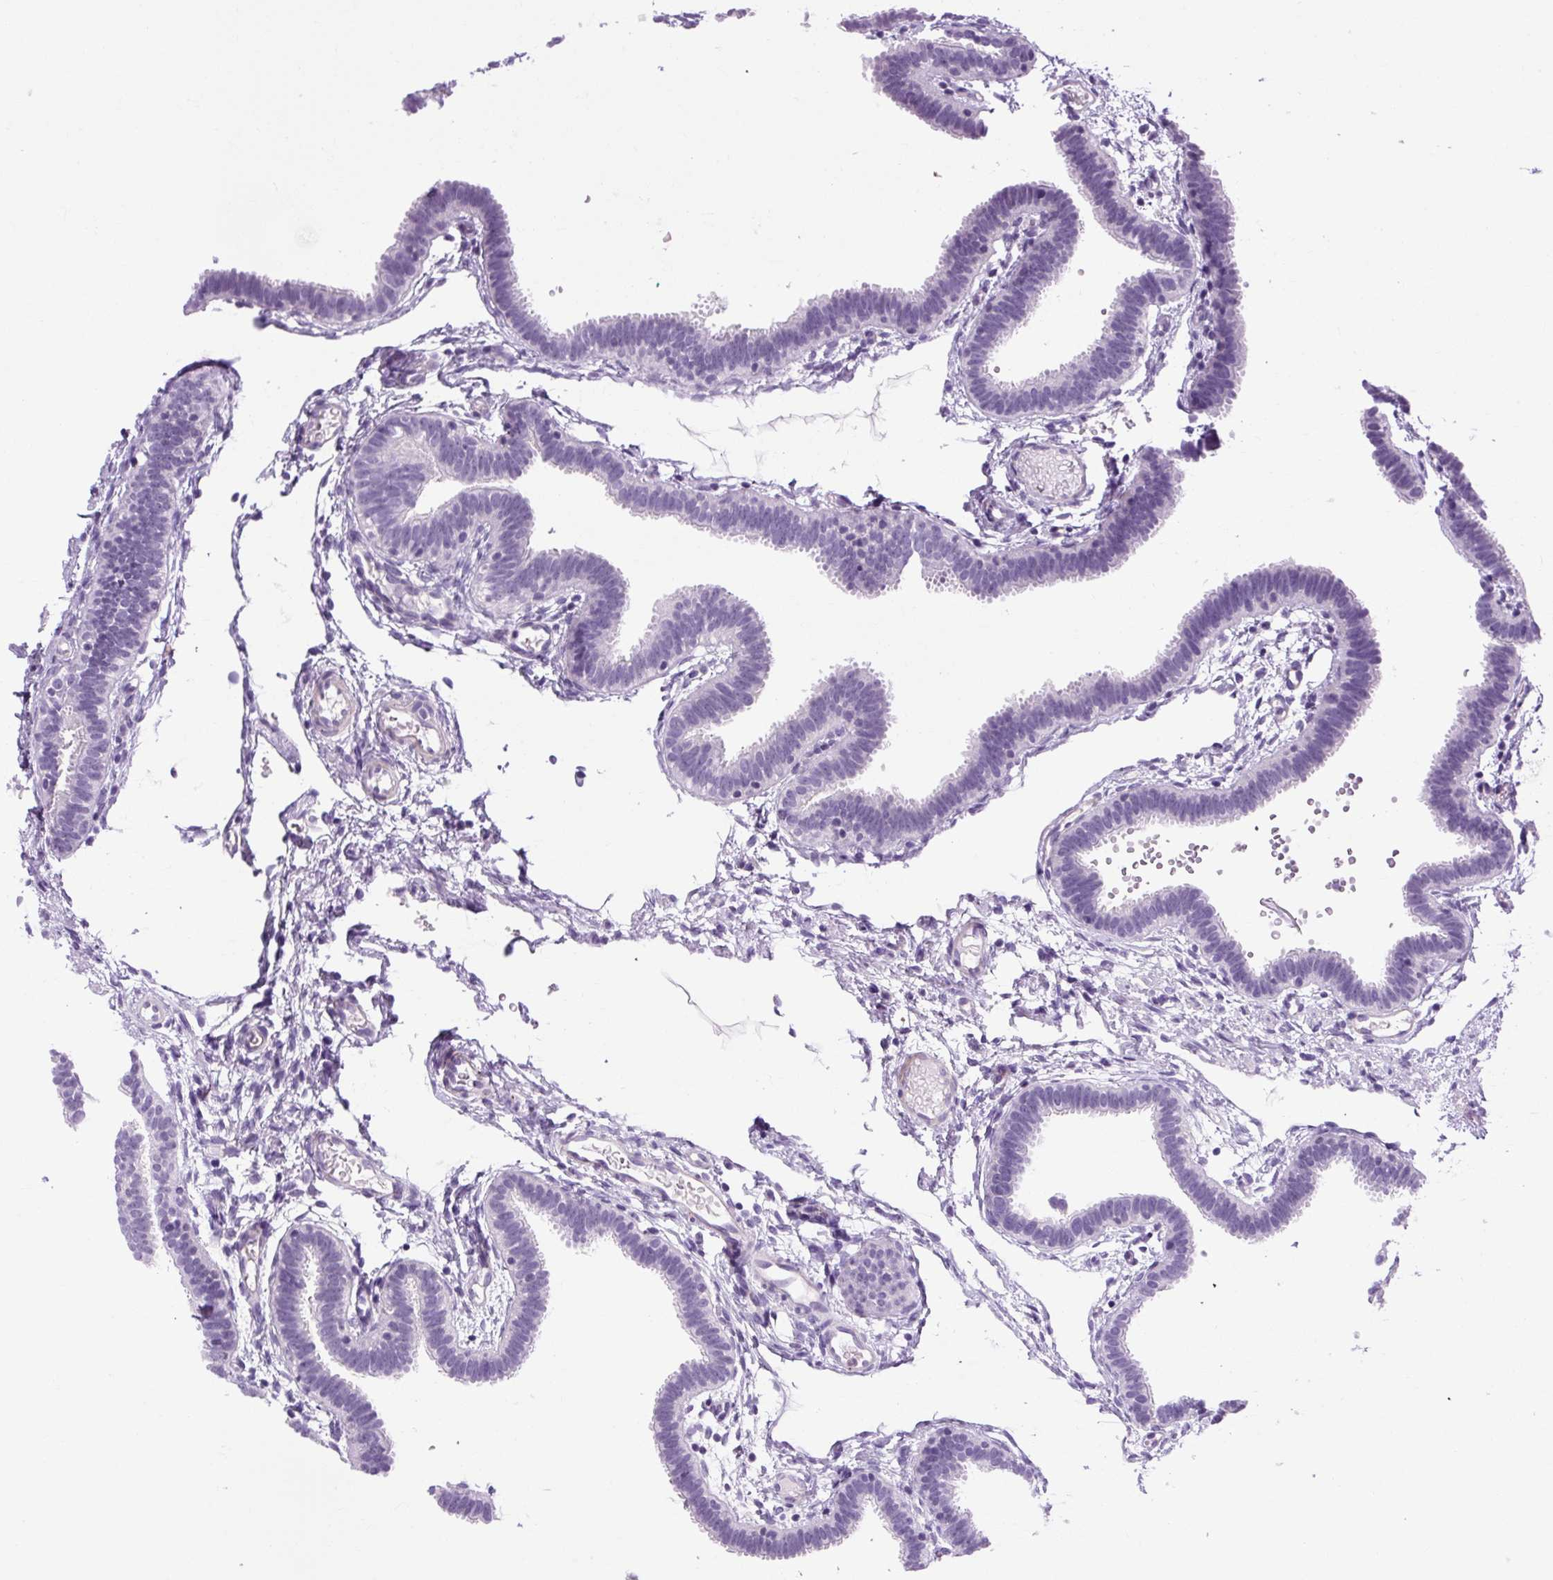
{"staining": {"intensity": "negative", "quantity": "none", "location": "none"}, "tissue": "fallopian tube", "cell_type": "Glandular cells", "image_type": "normal", "snomed": [{"axis": "morphology", "description": "Normal tissue, NOS"}, {"axis": "topography", "description": "Fallopian tube"}], "caption": "Immunohistochemistry micrograph of unremarkable fallopian tube: fallopian tube stained with DAB reveals no significant protein staining in glandular cells.", "gene": "OOEP", "patient": {"sex": "female", "age": 37}}